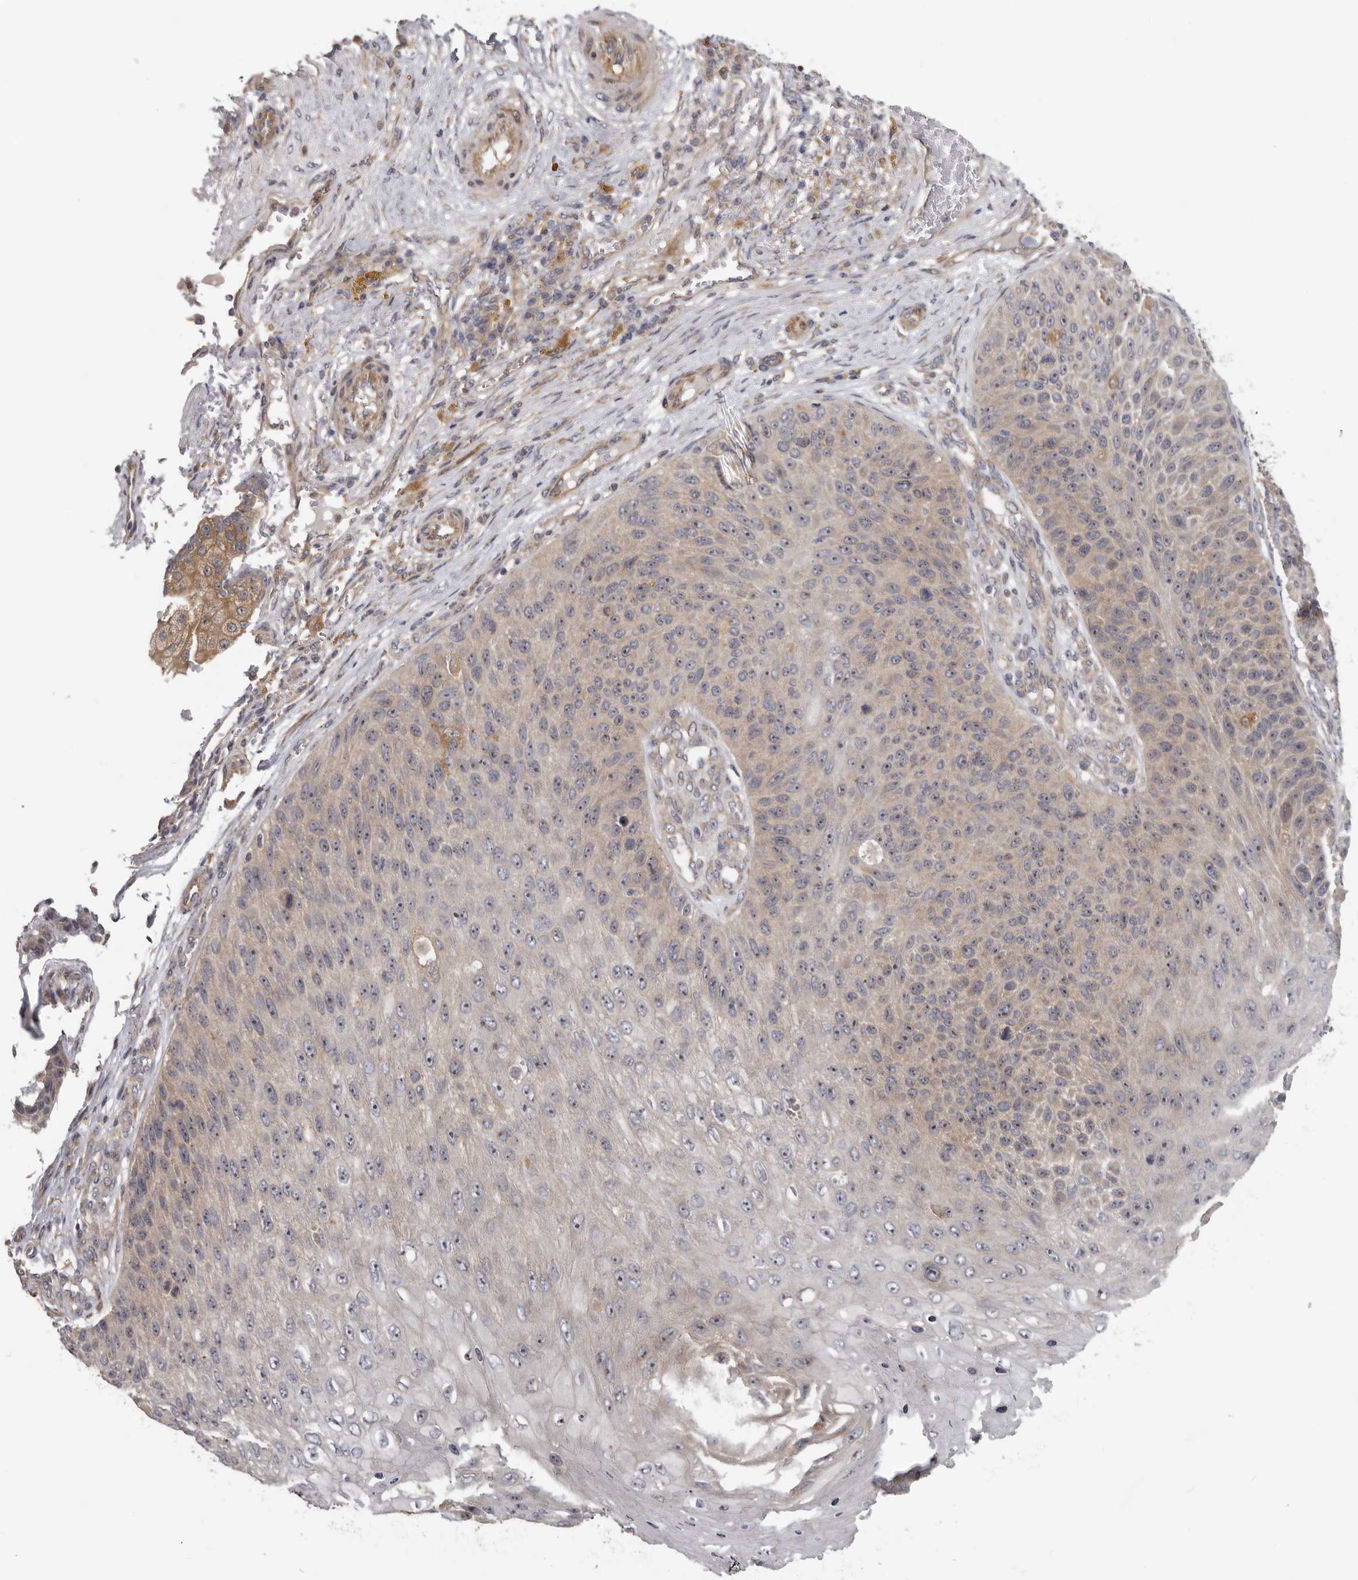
{"staining": {"intensity": "weak", "quantity": "<25%", "location": "cytoplasmic/membranous"}, "tissue": "skin cancer", "cell_type": "Tumor cells", "image_type": "cancer", "snomed": [{"axis": "morphology", "description": "Squamous cell carcinoma, NOS"}, {"axis": "topography", "description": "Skin"}], "caption": "Immunohistochemical staining of human skin cancer exhibits no significant positivity in tumor cells. (Stains: DAB (3,3'-diaminobenzidine) immunohistochemistry (IHC) with hematoxylin counter stain, Microscopy: brightfield microscopy at high magnification).", "gene": "HINT3", "patient": {"sex": "female", "age": 88}}